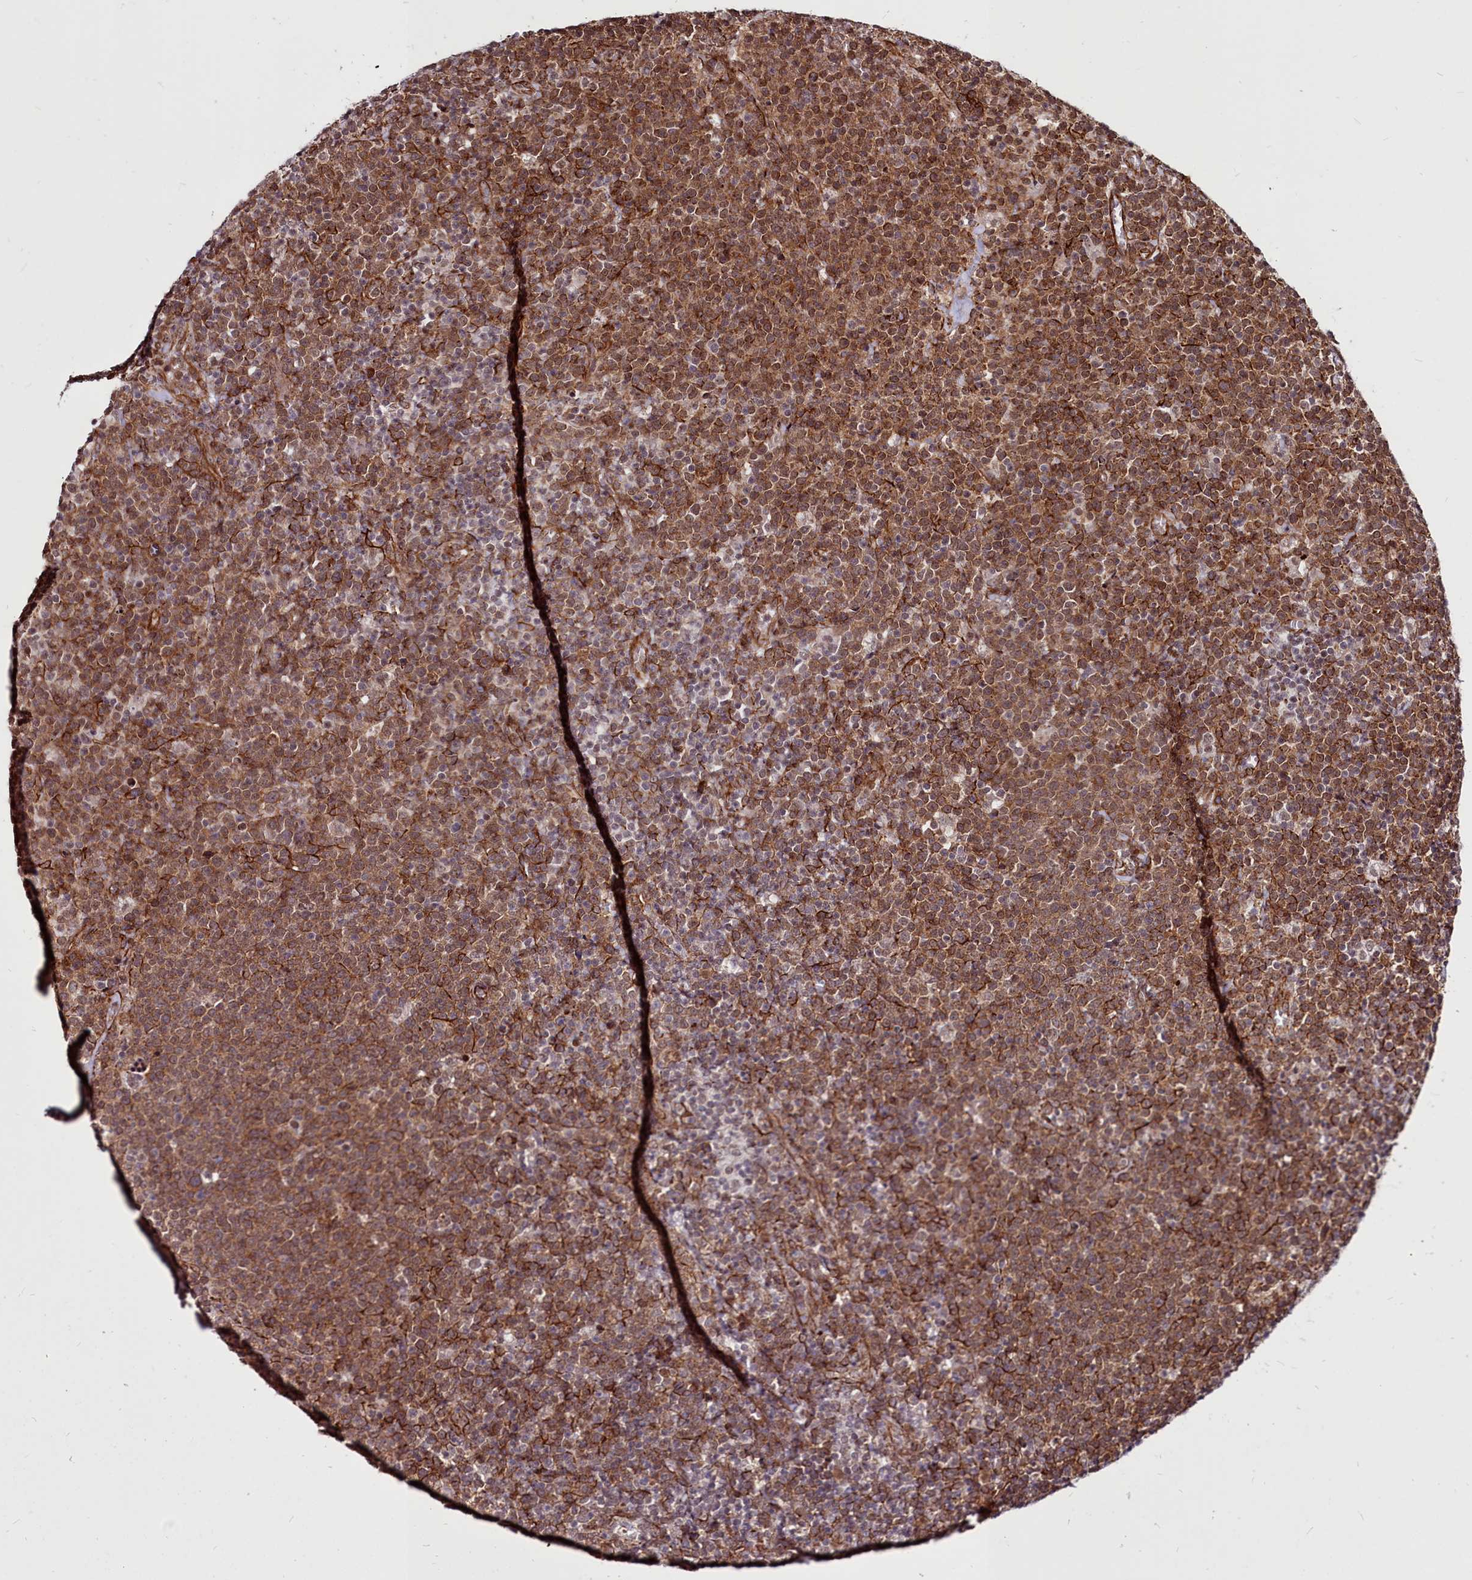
{"staining": {"intensity": "strong", "quantity": ">75%", "location": "cytoplasmic/membranous,nuclear"}, "tissue": "lymphoma", "cell_type": "Tumor cells", "image_type": "cancer", "snomed": [{"axis": "morphology", "description": "Malignant lymphoma, non-Hodgkin's type, High grade"}, {"axis": "topography", "description": "Lymph node"}], "caption": "Immunohistochemical staining of human lymphoma reveals strong cytoplasmic/membranous and nuclear protein expression in approximately >75% of tumor cells. (DAB (3,3'-diaminobenzidine) IHC, brown staining for protein, blue staining for nuclei).", "gene": "CLK3", "patient": {"sex": "male", "age": 61}}